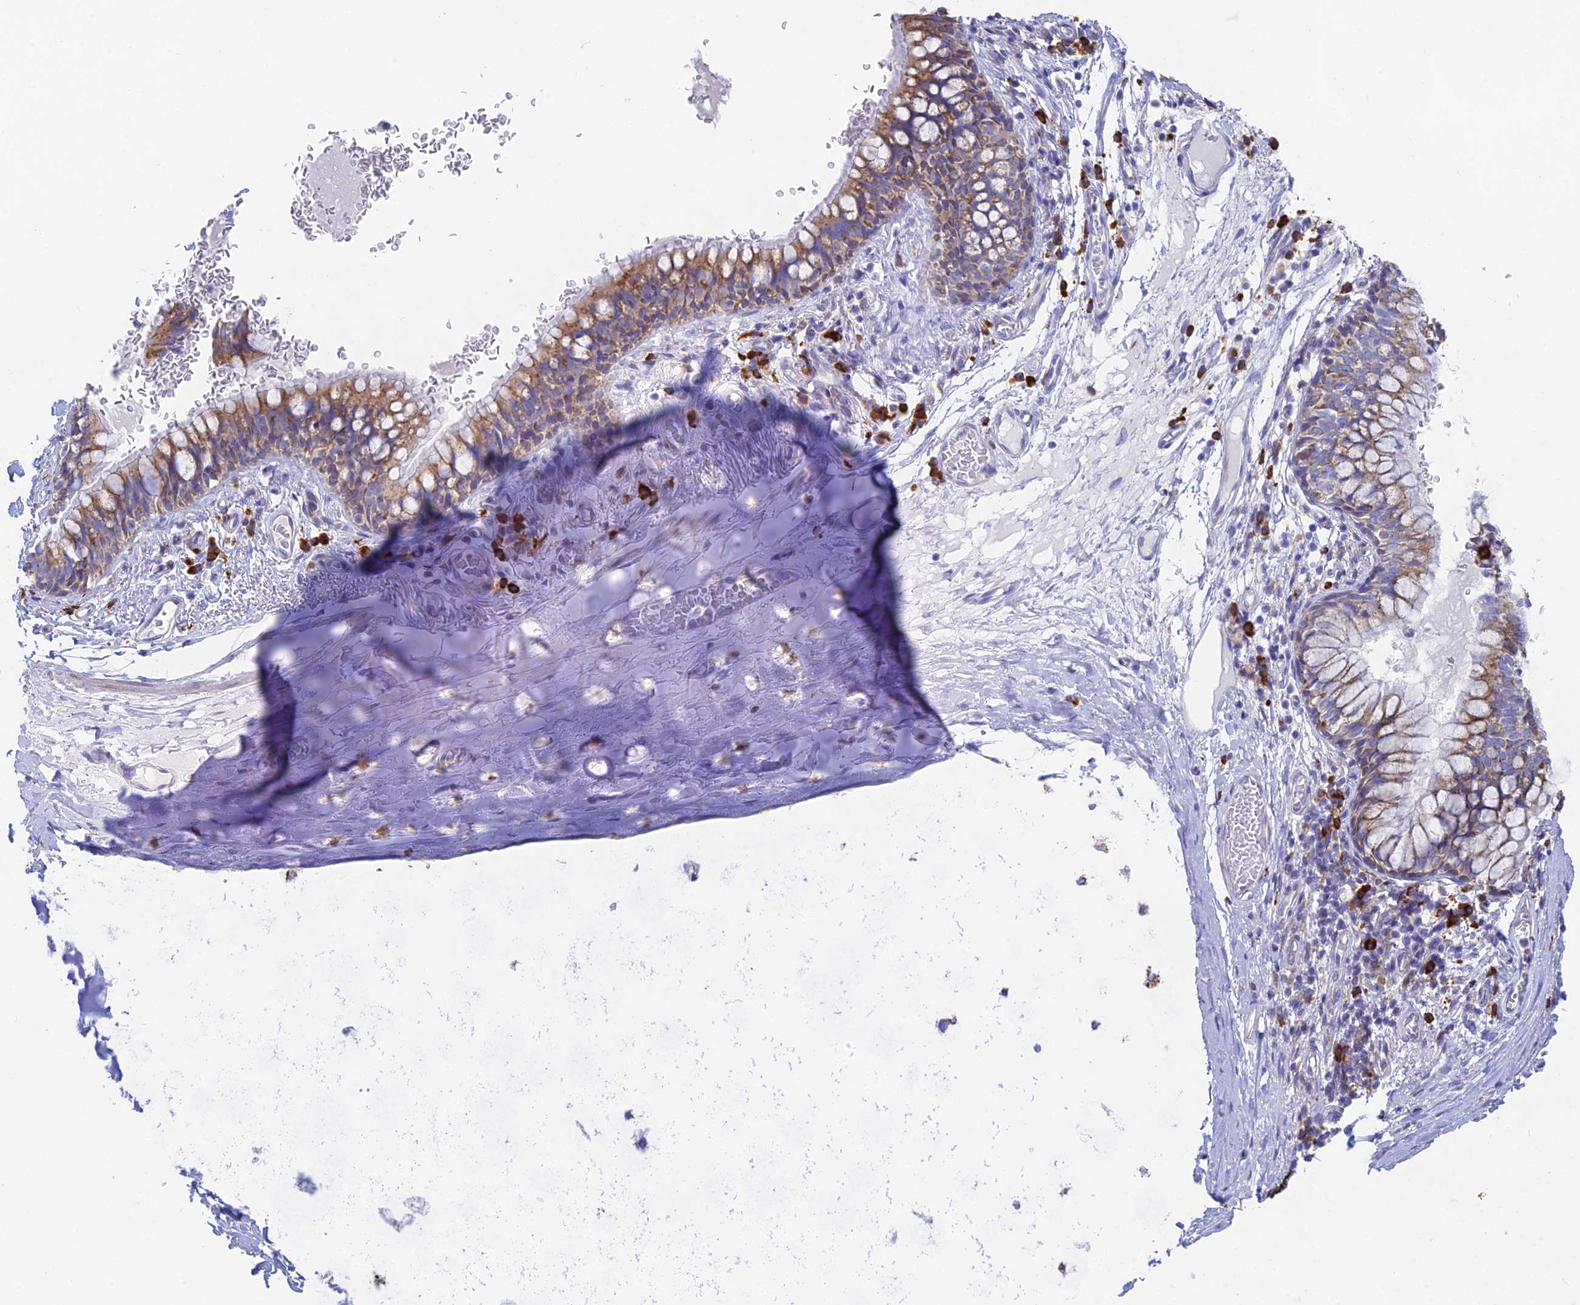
{"staining": {"intensity": "moderate", "quantity": ">75%", "location": "cytoplasmic/membranous"}, "tissue": "bronchus", "cell_type": "Respiratory epithelial cells", "image_type": "normal", "snomed": [{"axis": "morphology", "description": "Normal tissue, NOS"}, {"axis": "topography", "description": "Cartilage tissue"}, {"axis": "topography", "description": "Bronchus"}], "caption": "An image of human bronchus stained for a protein demonstrates moderate cytoplasmic/membranous brown staining in respiratory epithelial cells.", "gene": "WDR35", "patient": {"sex": "female", "age": 36}}